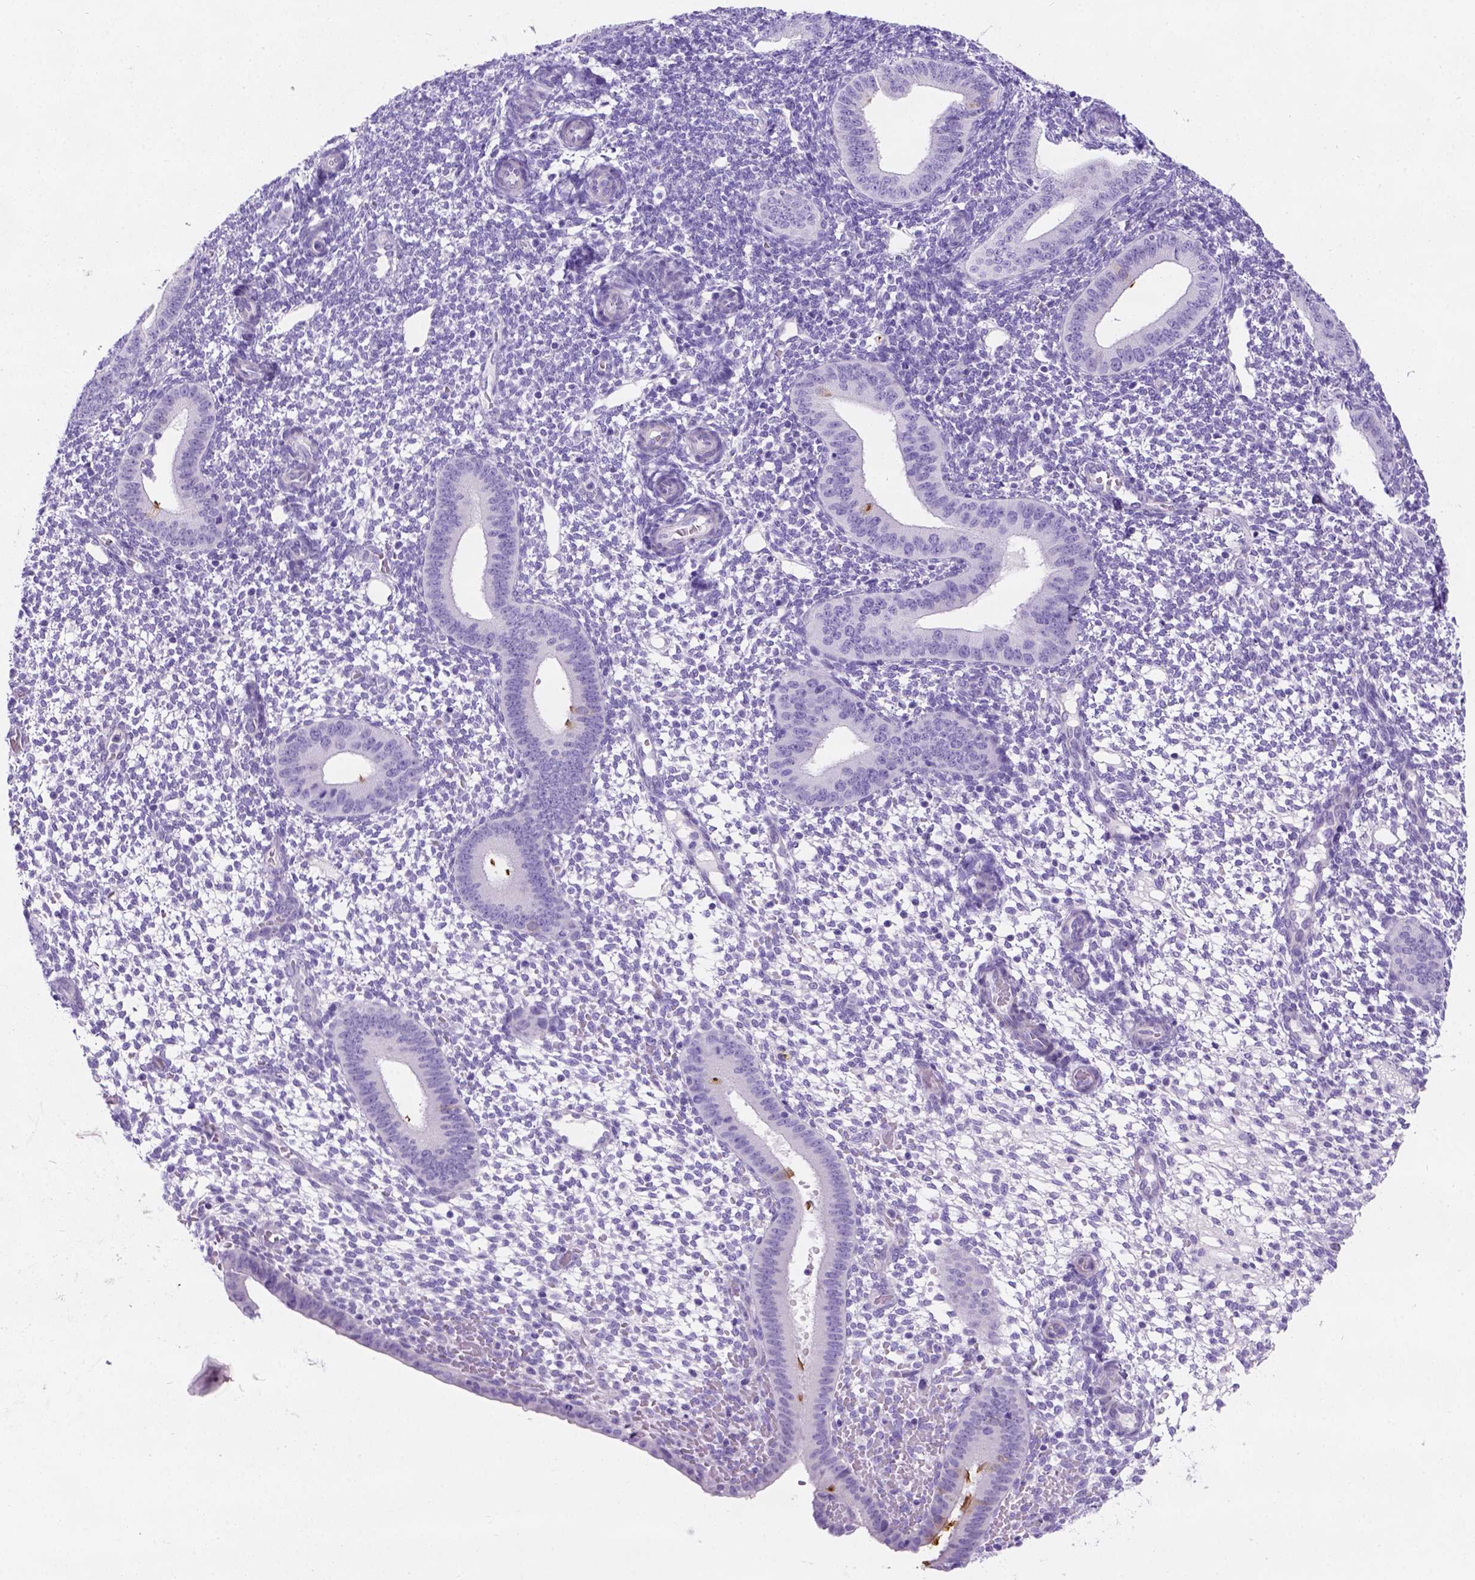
{"staining": {"intensity": "negative", "quantity": "none", "location": "none"}, "tissue": "endometrium", "cell_type": "Cells in endometrial stroma", "image_type": "normal", "snomed": [{"axis": "morphology", "description": "Normal tissue, NOS"}, {"axis": "topography", "description": "Endometrium"}], "caption": "DAB immunohistochemical staining of normal human endometrium displays no significant staining in cells in endometrial stroma. (Stains: DAB IHC with hematoxylin counter stain, Microscopy: brightfield microscopy at high magnification).", "gene": "C7orf57", "patient": {"sex": "female", "age": 40}}